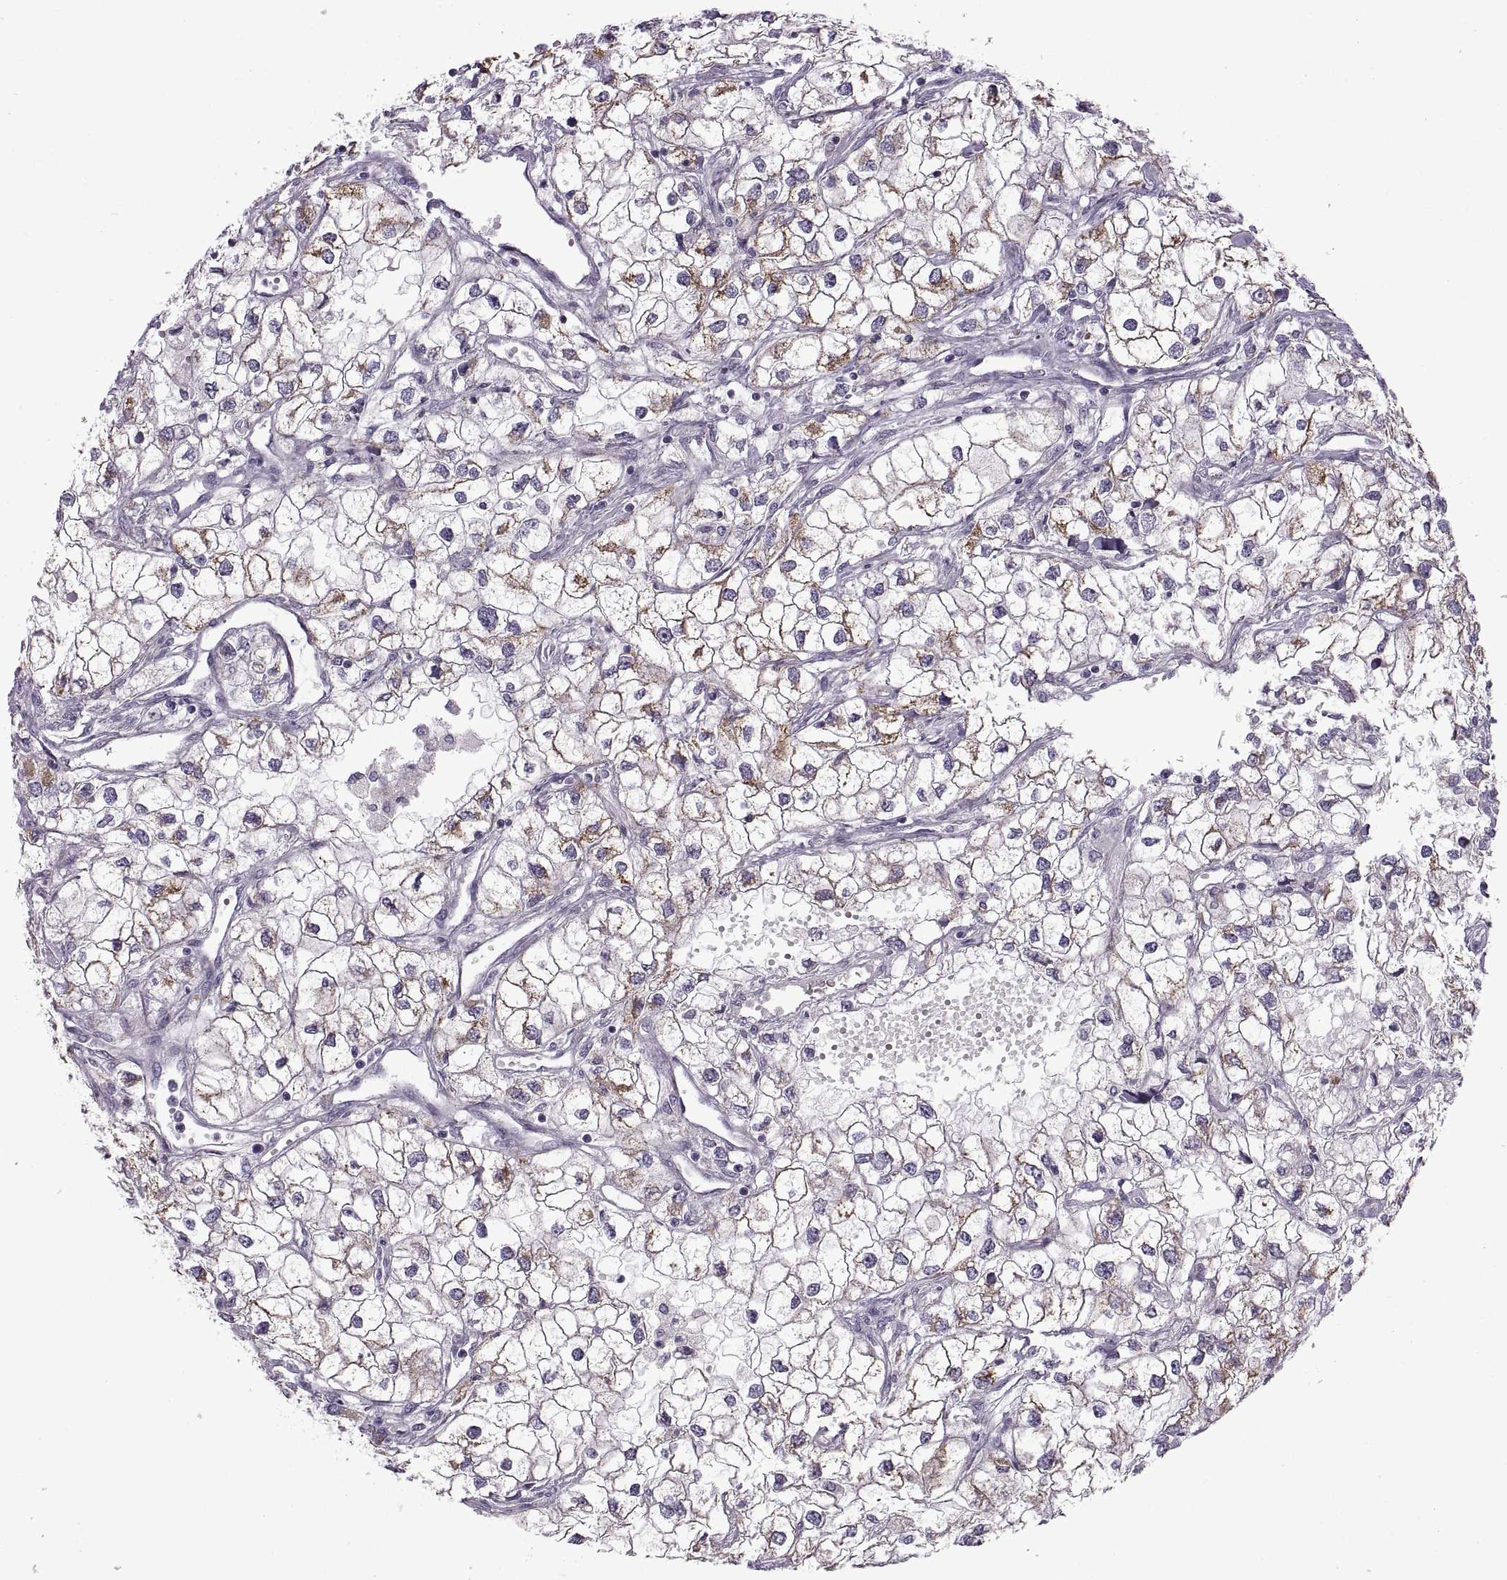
{"staining": {"intensity": "strong", "quantity": ">75%", "location": "cytoplasmic/membranous"}, "tissue": "renal cancer", "cell_type": "Tumor cells", "image_type": "cancer", "snomed": [{"axis": "morphology", "description": "Adenocarcinoma, NOS"}, {"axis": "topography", "description": "Kidney"}], "caption": "The image reveals a brown stain indicating the presence of a protein in the cytoplasmic/membranous of tumor cells in adenocarcinoma (renal).", "gene": "PIERCE1", "patient": {"sex": "male", "age": 59}}